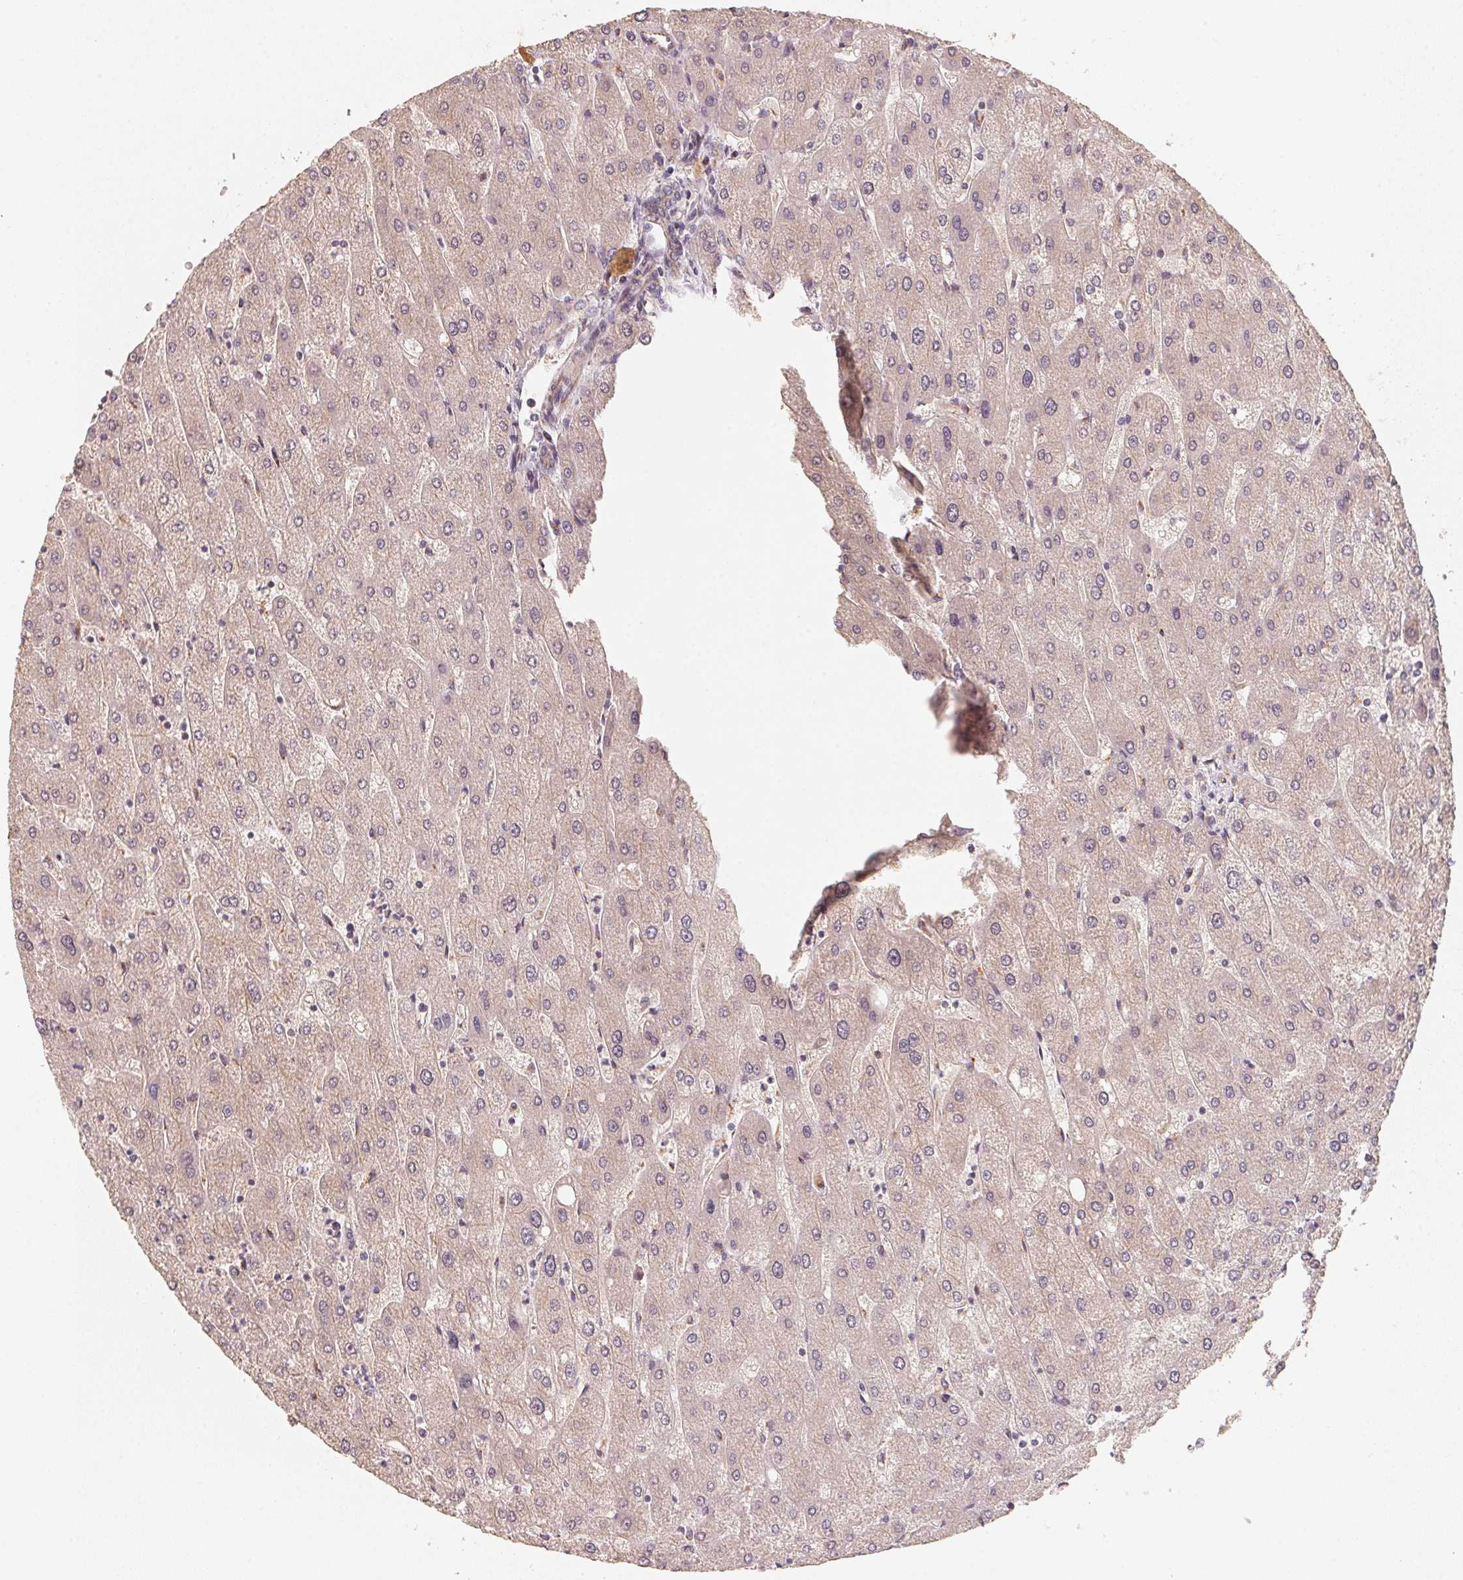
{"staining": {"intensity": "weak", "quantity": ">75%", "location": "cytoplasmic/membranous"}, "tissue": "liver", "cell_type": "Cholangiocytes", "image_type": "normal", "snomed": [{"axis": "morphology", "description": "Normal tissue, NOS"}, {"axis": "topography", "description": "Liver"}], "caption": "A micrograph of liver stained for a protein shows weak cytoplasmic/membranous brown staining in cholangiocytes. (DAB IHC with brightfield microscopy, high magnification).", "gene": "TSPAN12", "patient": {"sex": "male", "age": 67}}